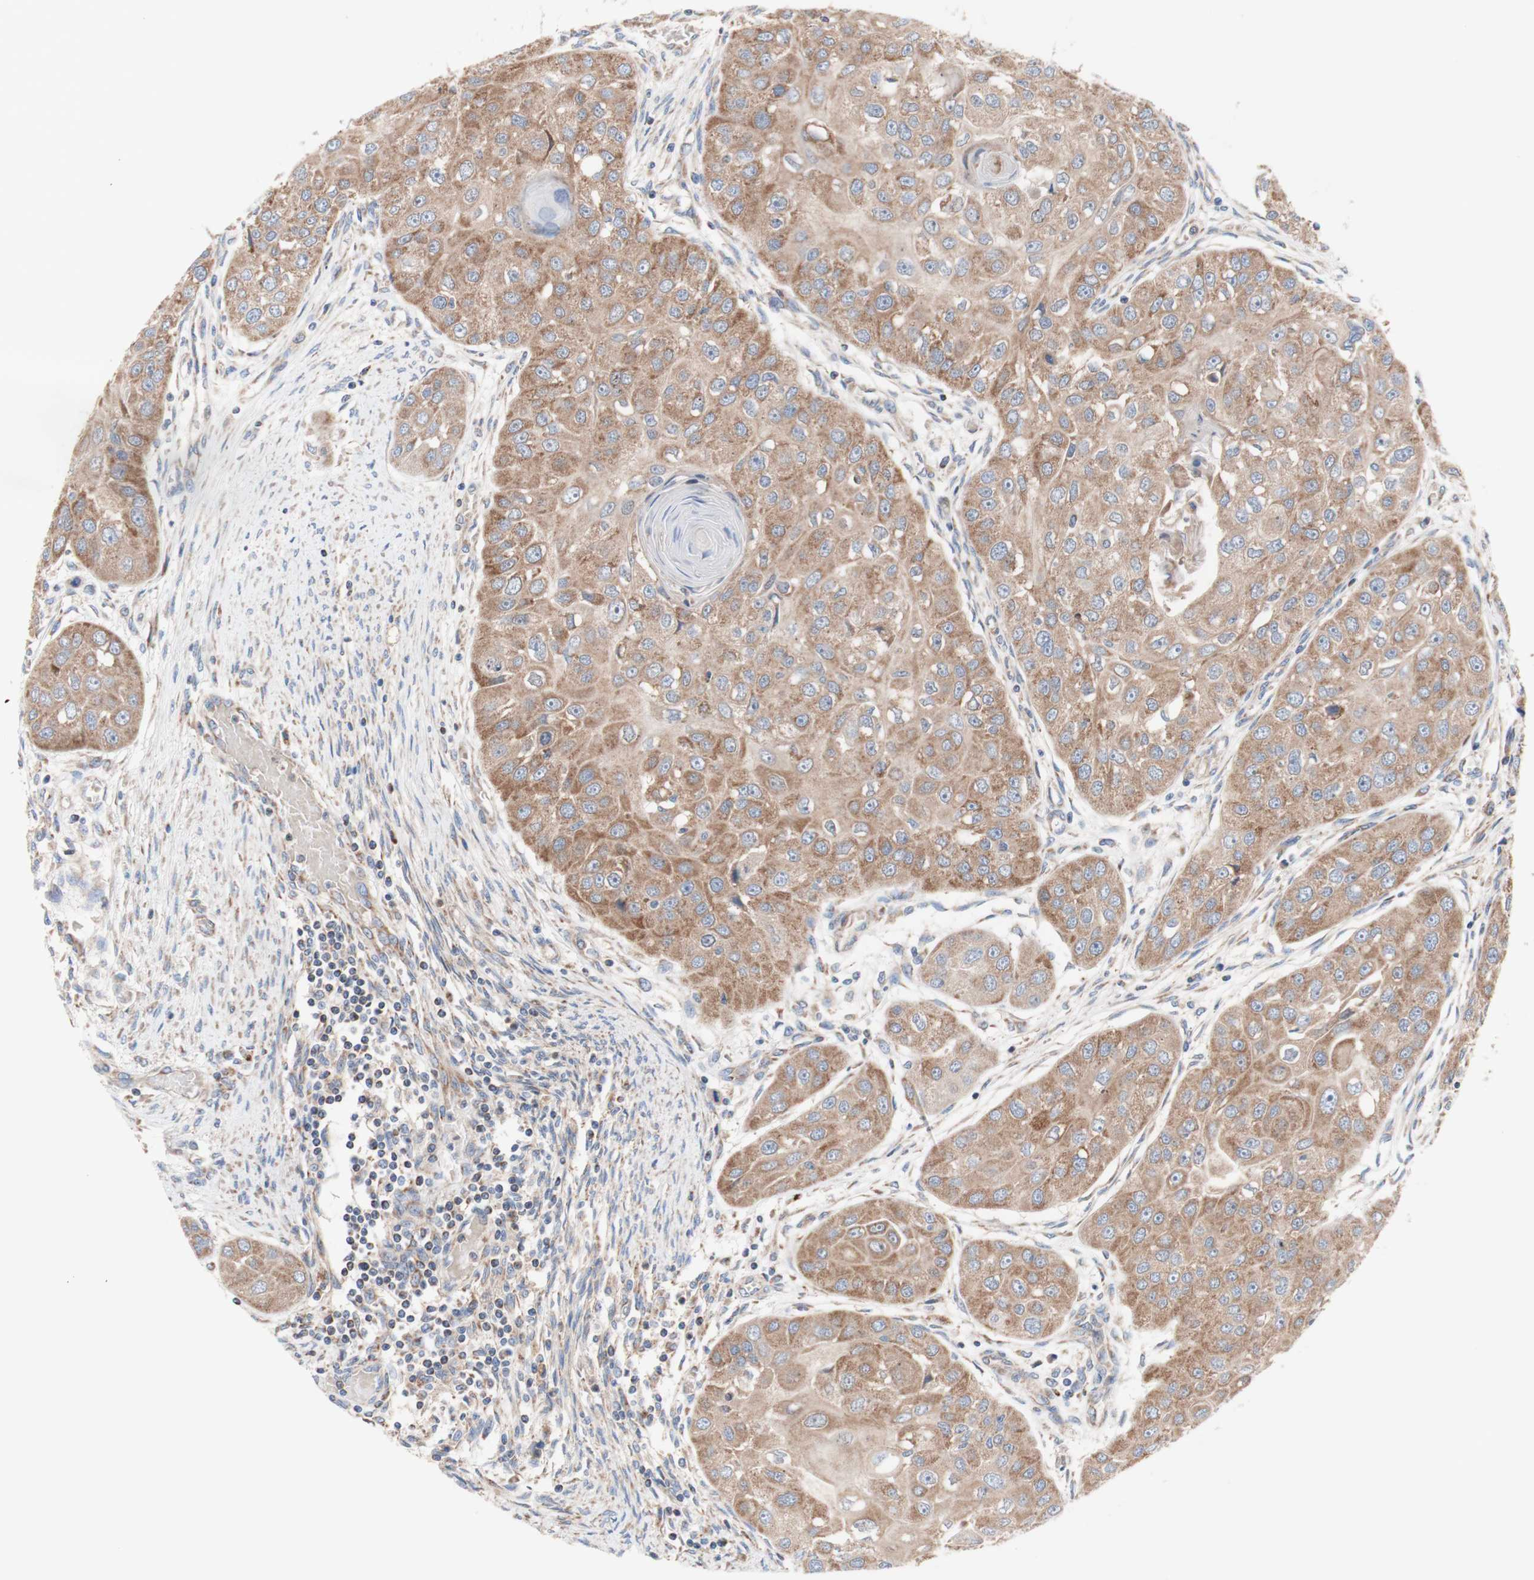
{"staining": {"intensity": "moderate", "quantity": ">75%", "location": "cytoplasmic/membranous"}, "tissue": "head and neck cancer", "cell_type": "Tumor cells", "image_type": "cancer", "snomed": [{"axis": "morphology", "description": "Normal tissue, NOS"}, {"axis": "morphology", "description": "Squamous cell carcinoma, NOS"}, {"axis": "topography", "description": "Skeletal muscle"}, {"axis": "topography", "description": "Head-Neck"}], "caption": "Head and neck cancer (squamous cell carcinoma) stained with a brown dye displays moderate cytoplasmic/membranous positive positivity in about >75% of tumor cells.", "gene": "FMR1", "patient": {"sex": "male", "age": 51}}